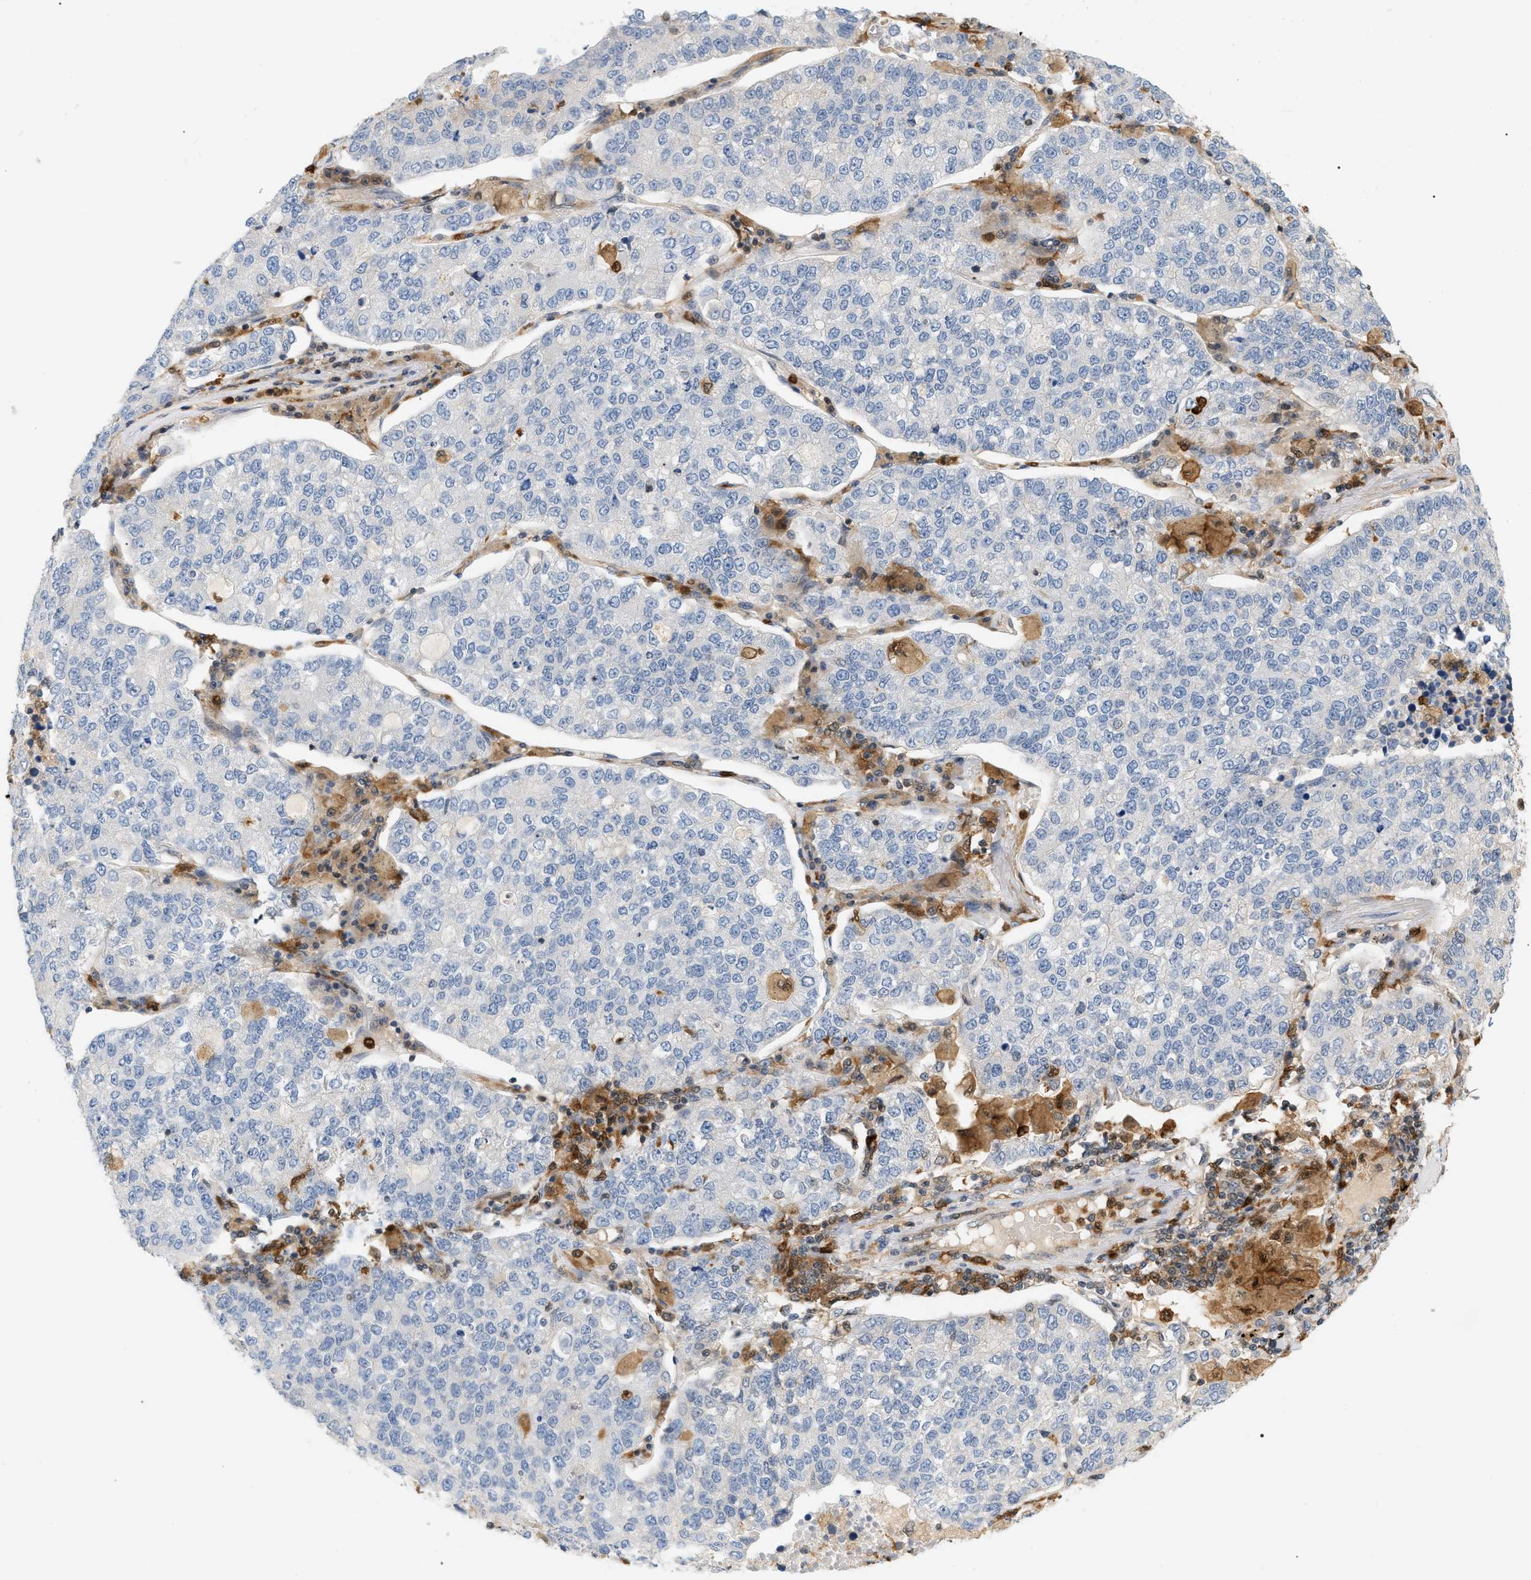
{"staining": {"intensity": "negative", "quantity": "none", "location": "none"}, "tissue": "lung cancer", "cell_type": "Tumor cells", "image_type": "cancer", "snomed": [{"axis": "morphology", "description": "Adenocarcinoma, NOS"}, {"axis": "topography", "description": "Lung"}], "caption": "The IHC photomicrograph has no significant positivity in tumor cells of lung cancer (adenocarcinoma) tissue. The staining is performed using DAB (3,3'-diaminobenzidine) brown chromogen with nuclei counter-stained in using hematoxylin.", "gene": "PYCARD", "patient": {"sex": "male", "age": 49}}